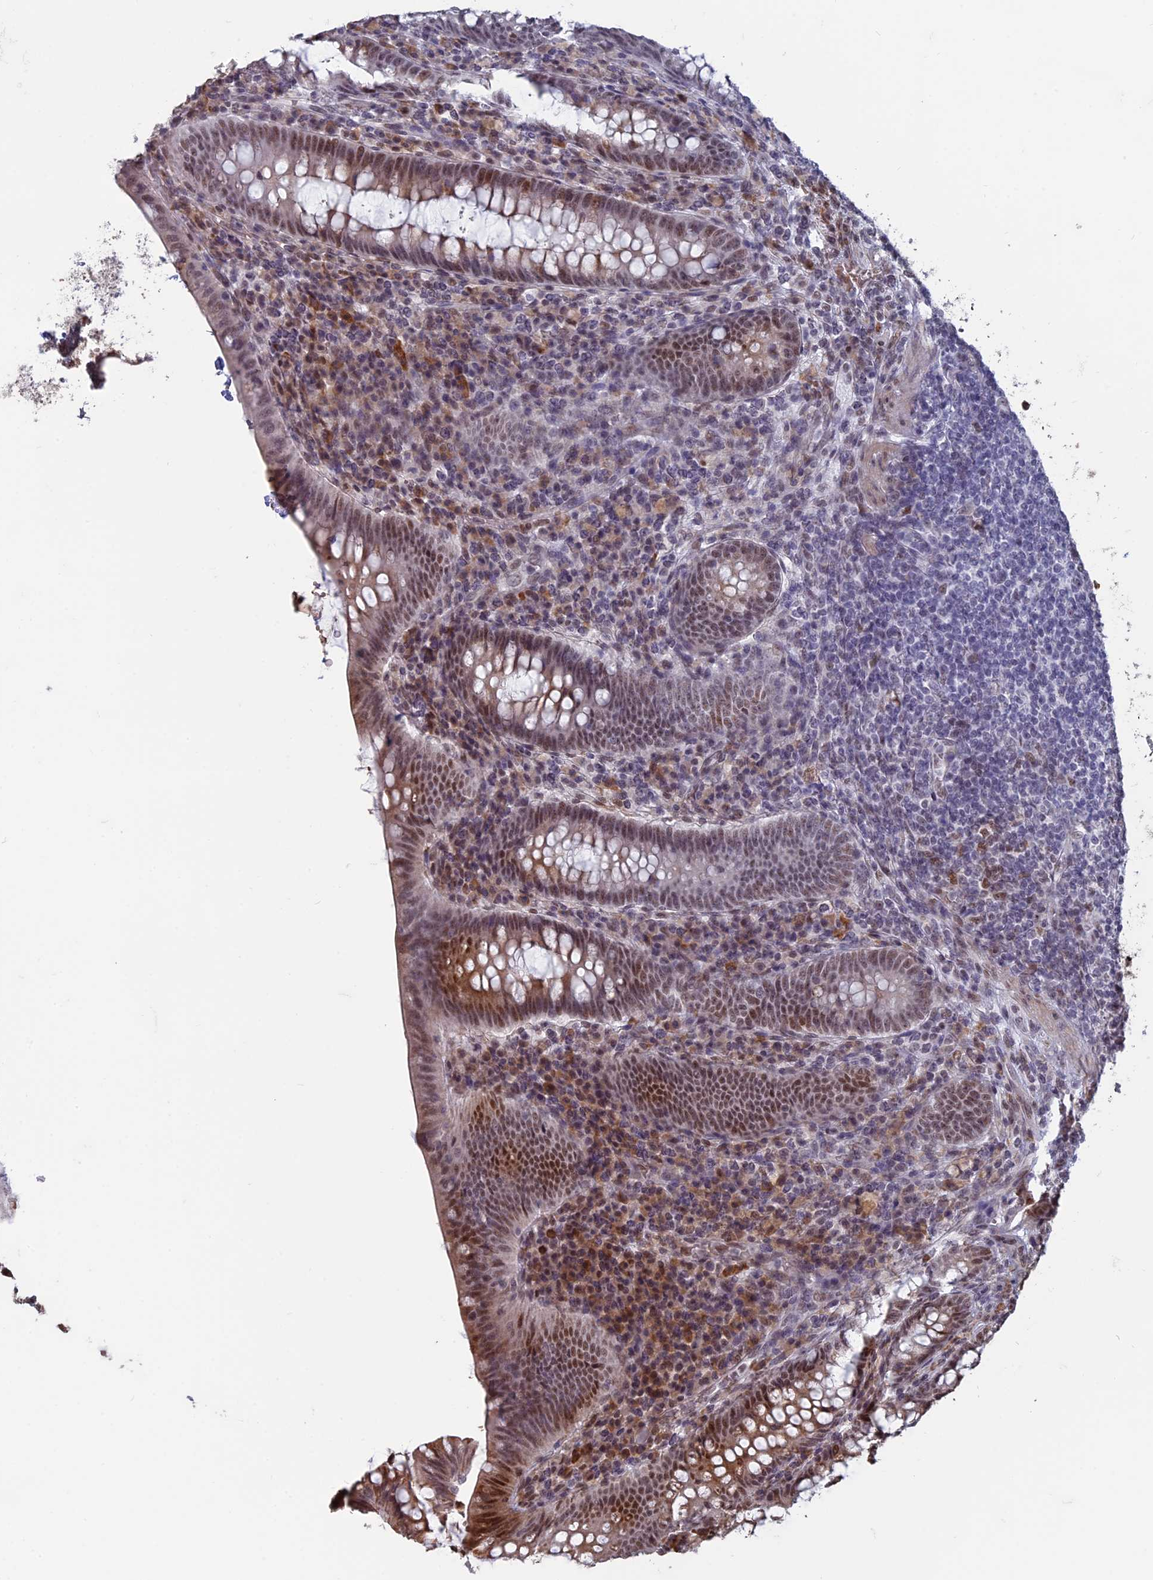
{"staining": {"intensity": "moderate", "quantity": ">75%", "location": "nuclear"}, "tissue": "appendix", "cell_type": "Glandular cells", "image_type": "normal", "snomed": [{"axis": "morphology", "description": "Normal tissue, NOS"}, {"axis": "topography", "description": "Appendix"}], "caption": "DAB immunohistochemical staining of unremarkable human appendix reveals moderate nuclear protein expression in approximately >75% of glandular cells. Nuclei are stained in blue.", "gene": "MFAP1", "patient": {"sex": "male", "age": 78}}